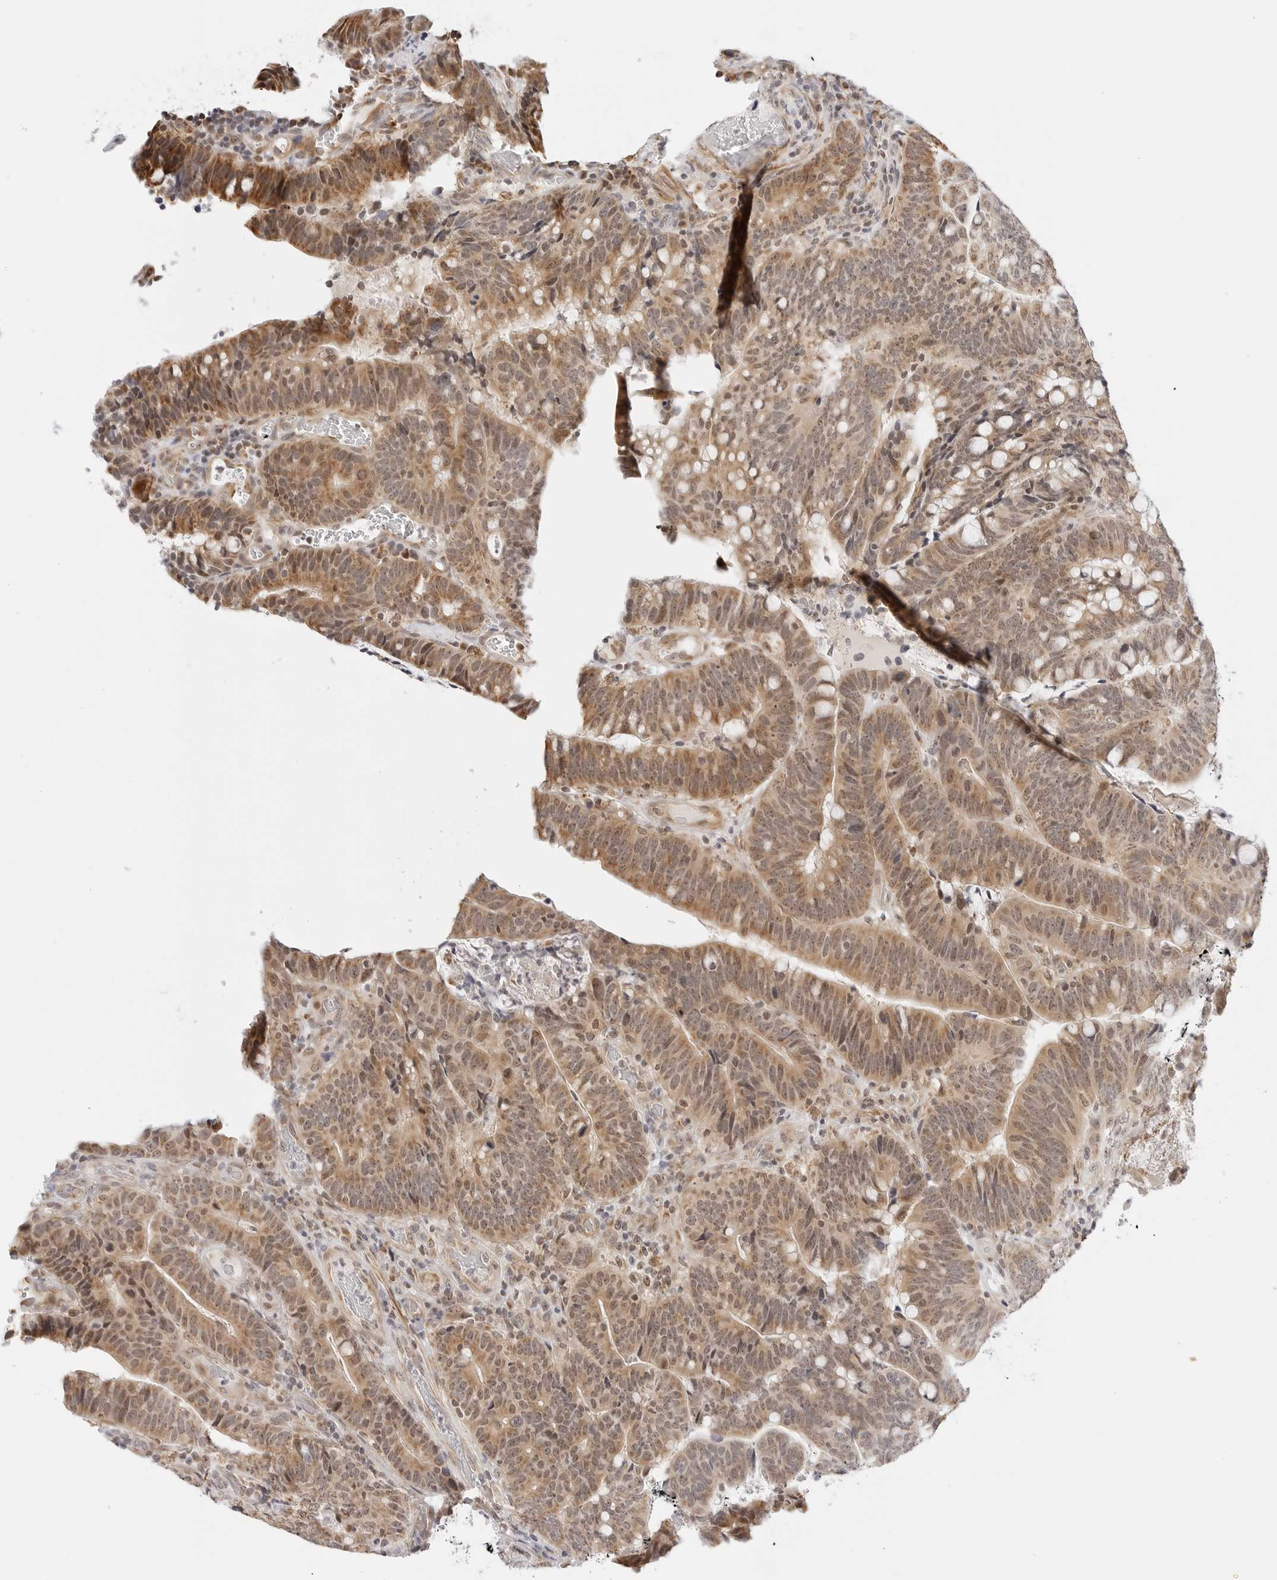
{"staining": {"intensity": "moderate", "quantity": ">75%", "location": "cytoplasmic/membranous,nuclear"}, "tissue": "colorectal cancer", "cell_type": "Tumor cells", "image_type": "cancer", "snomed": [{"axis": "morphology", "description": "Adenocarcinoma, NOS"}, {"axis": "topography", "description": "Colon"}], "caption": "Immunohistochemistry (IHC) of adenocarcinoma (colorectal) demonstrates medium levels of moderate cytoplasmic/membranous and nuclear staining in about >75% of tumor cells.", "gene": "GORAB", "patient": {"sex": "female", "age": 66}}